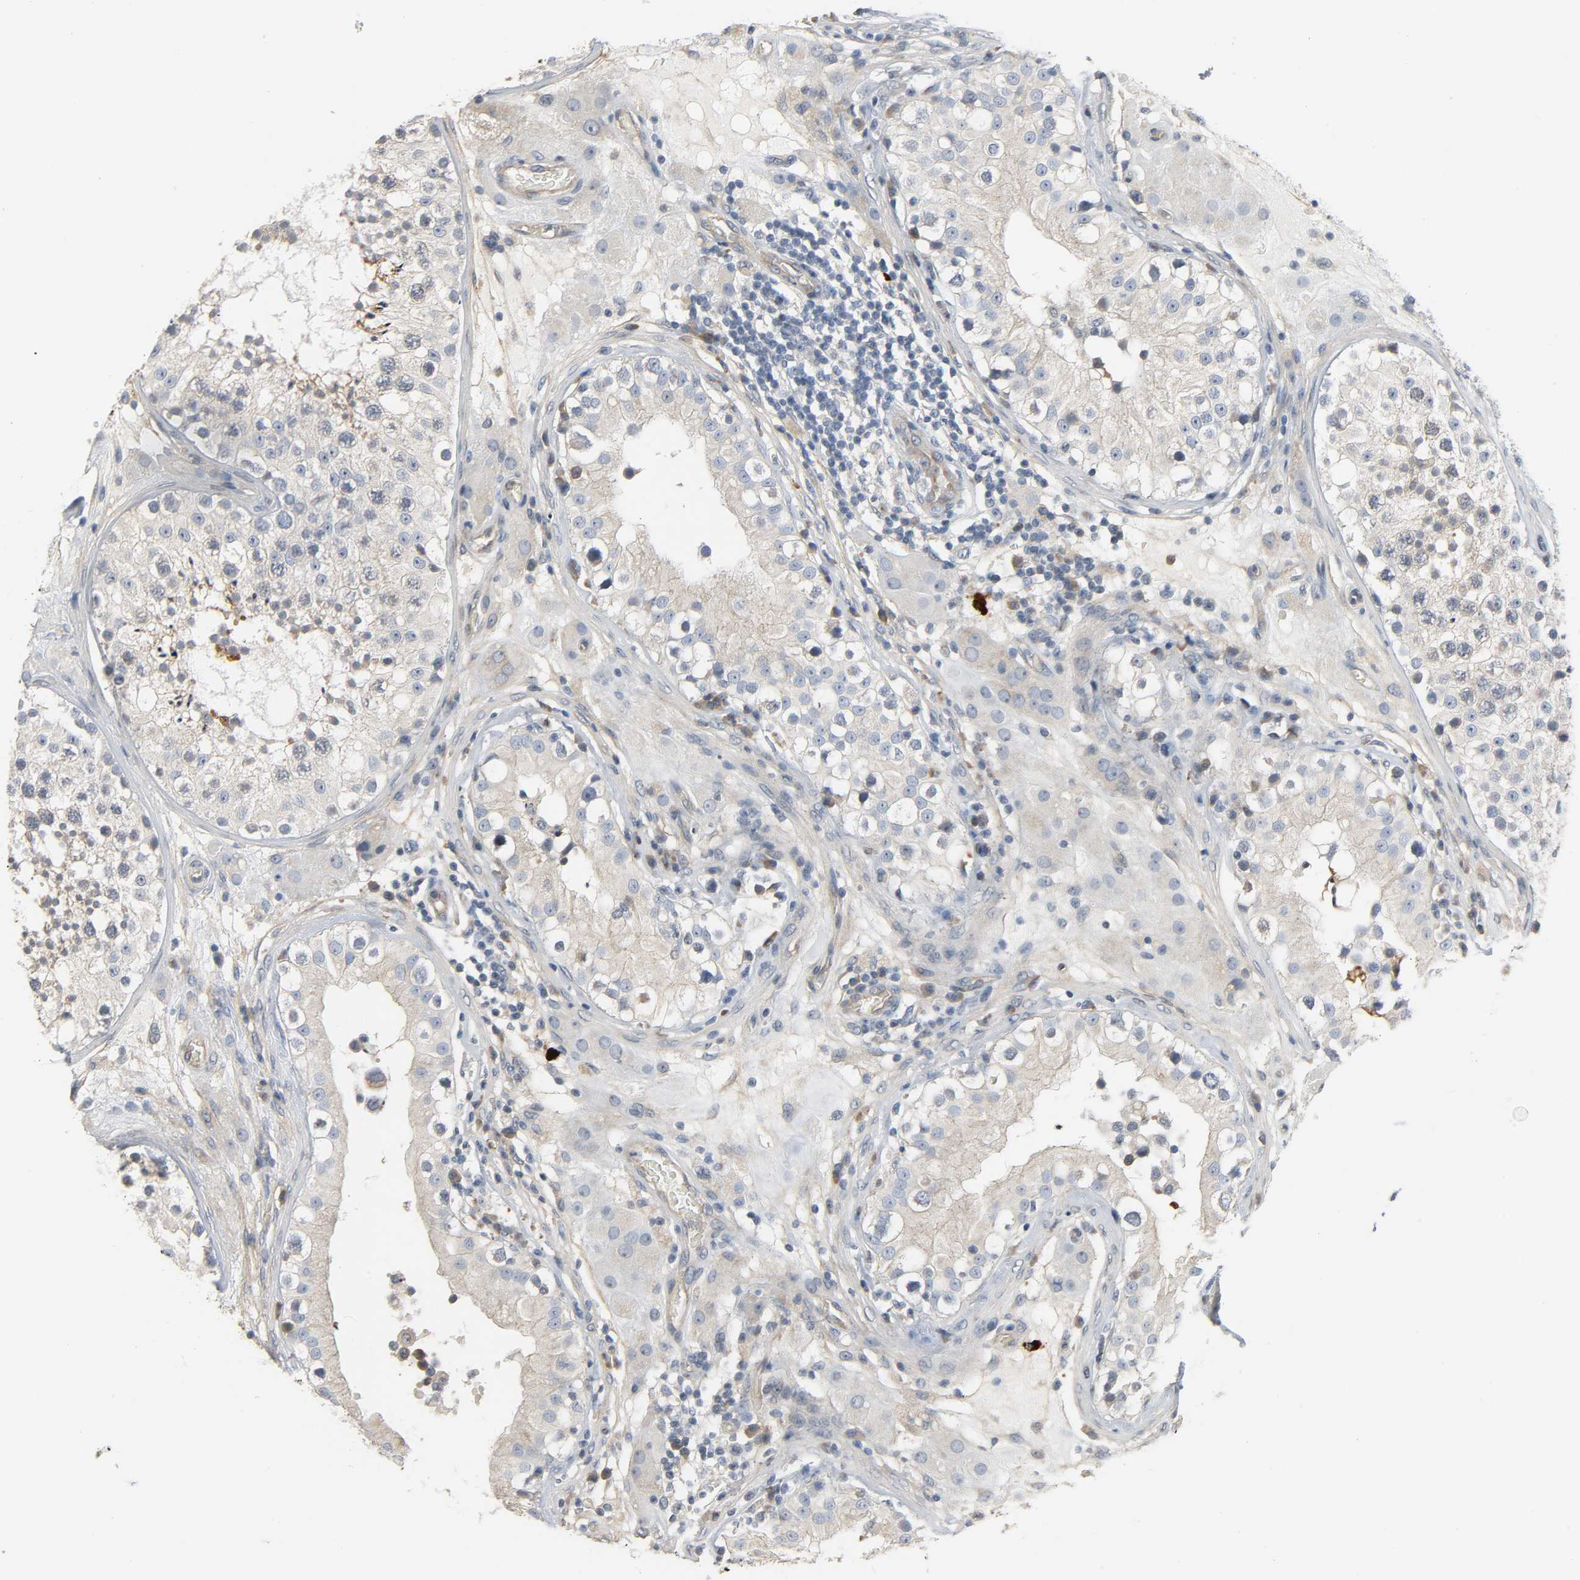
{"staining": {"intensity": "weak", "quantity": "25%-75%", "location": "cytoplasmic/membranous"}, "tissue": "testis", "cell_type": "Cells in seminiferous ducts", "image_type": "normal", "snomed": [{"axis": "morphology", "description": "Normal tissue, NOS"}, {"axis": "topography", "description": "Testis"}], "caption": "Protein positivity by IHC reveals weak cytoplasmic/membranous staining in about 25%-75% of cells in seminiferous ducts in benign testis.", "gene": "LIMCH1", "patient": {"sex": "male", "age": 26}}